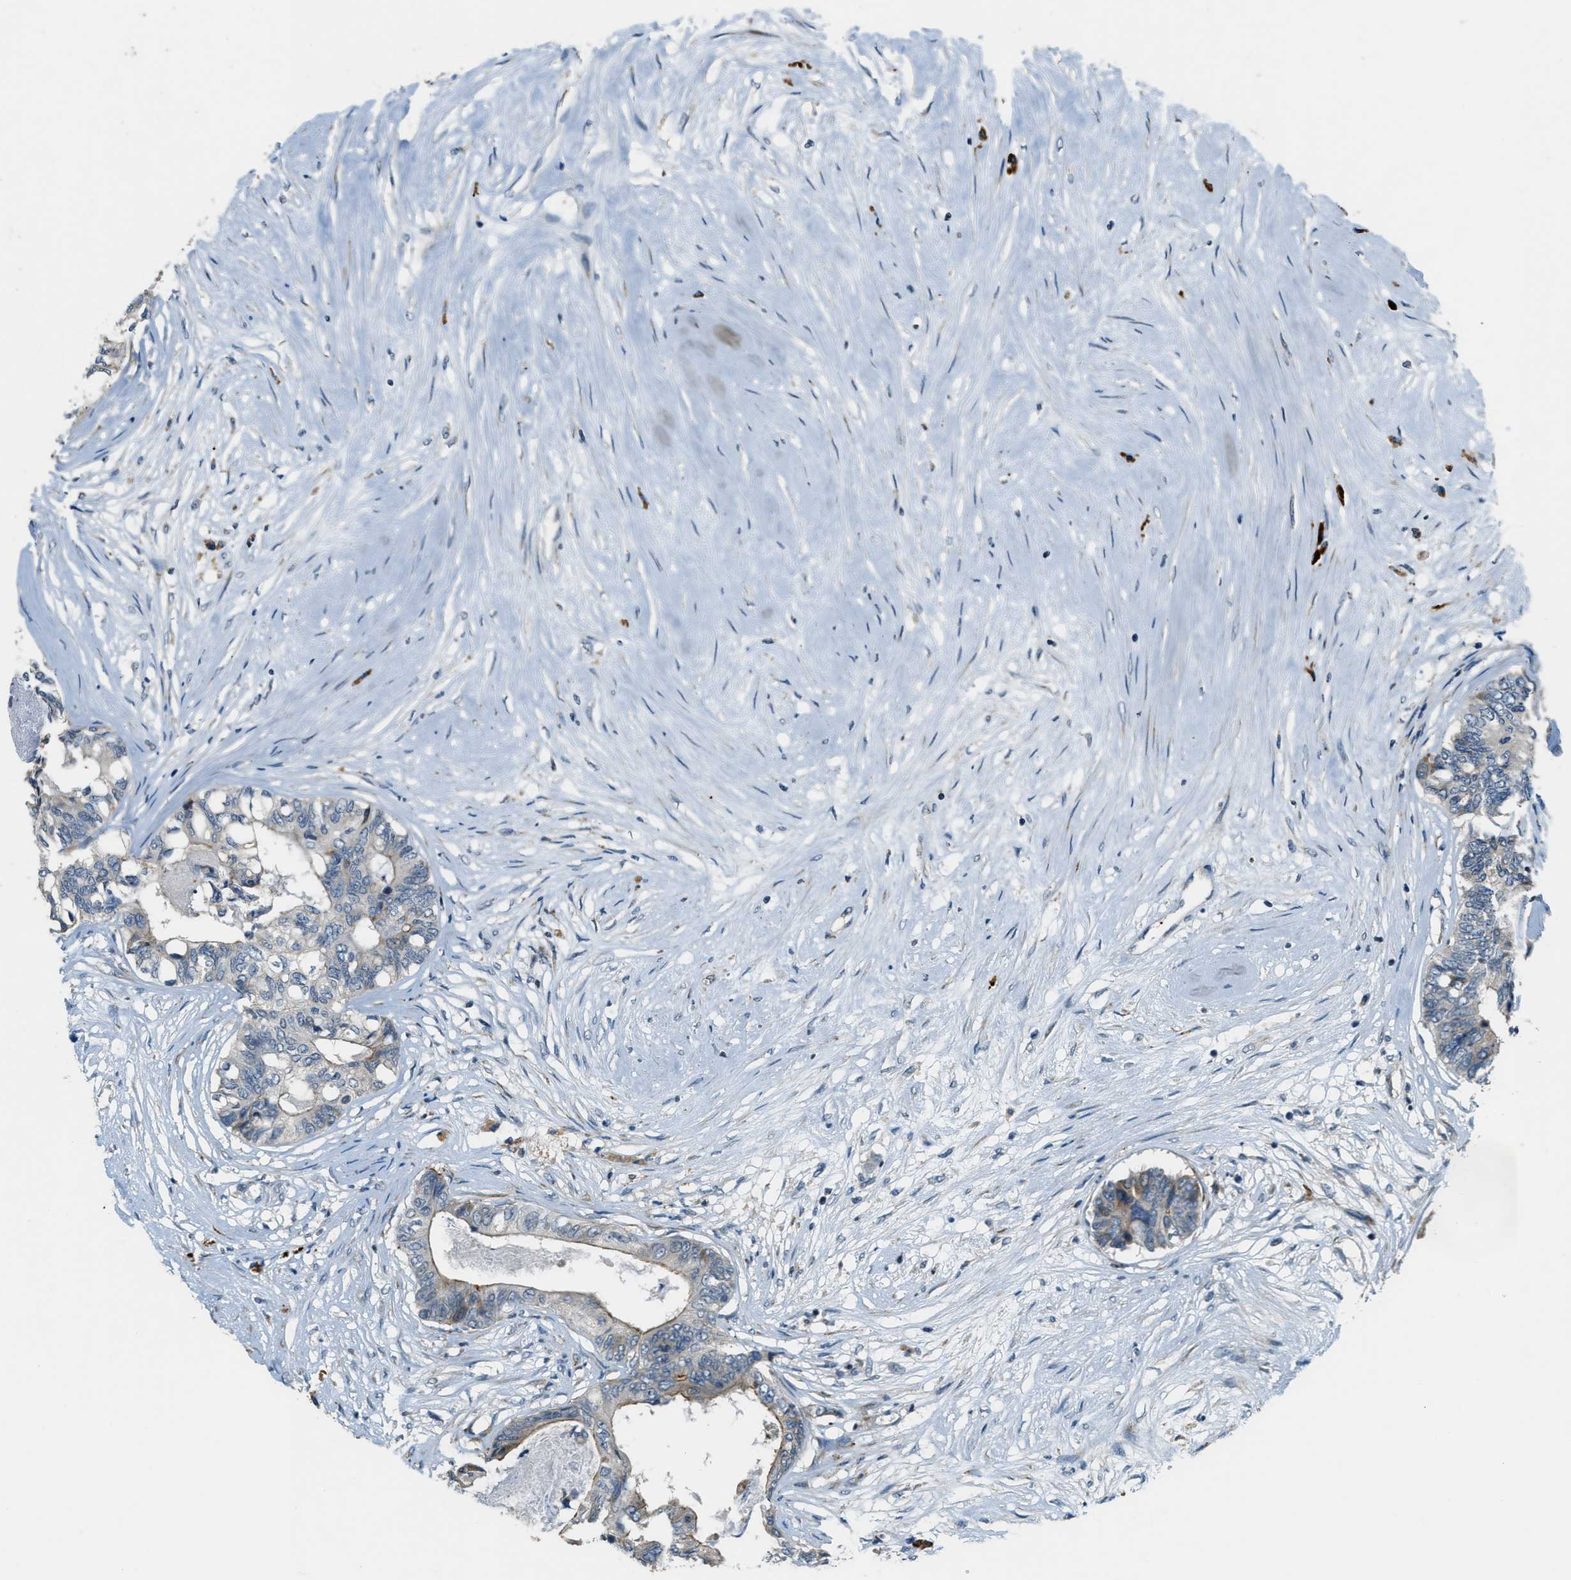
{"staining": {"intensity": "moderate", "quantity": "<25%", "location": "cytoplasmic/membranous"}, "tissue": "colorectal cancer", "cell_type": "Tumor cells", "image_type": "cancer", "snomed": [{"axis": "morphology", "description": "Adenocarcinoma, NOS"}, {"axis": "topography", "description": "Rectum"}], "caption": "Brown immunohistochemical staining in human colorectal cancer exhibits moderate cytoplasmic/membranous staining in about <25% of tumor cells. The protein of interest is shown in brown color, while the nuclei are stained blue.", "gene": "HERC2", "patient": {"sex": "male", "age": 63}}